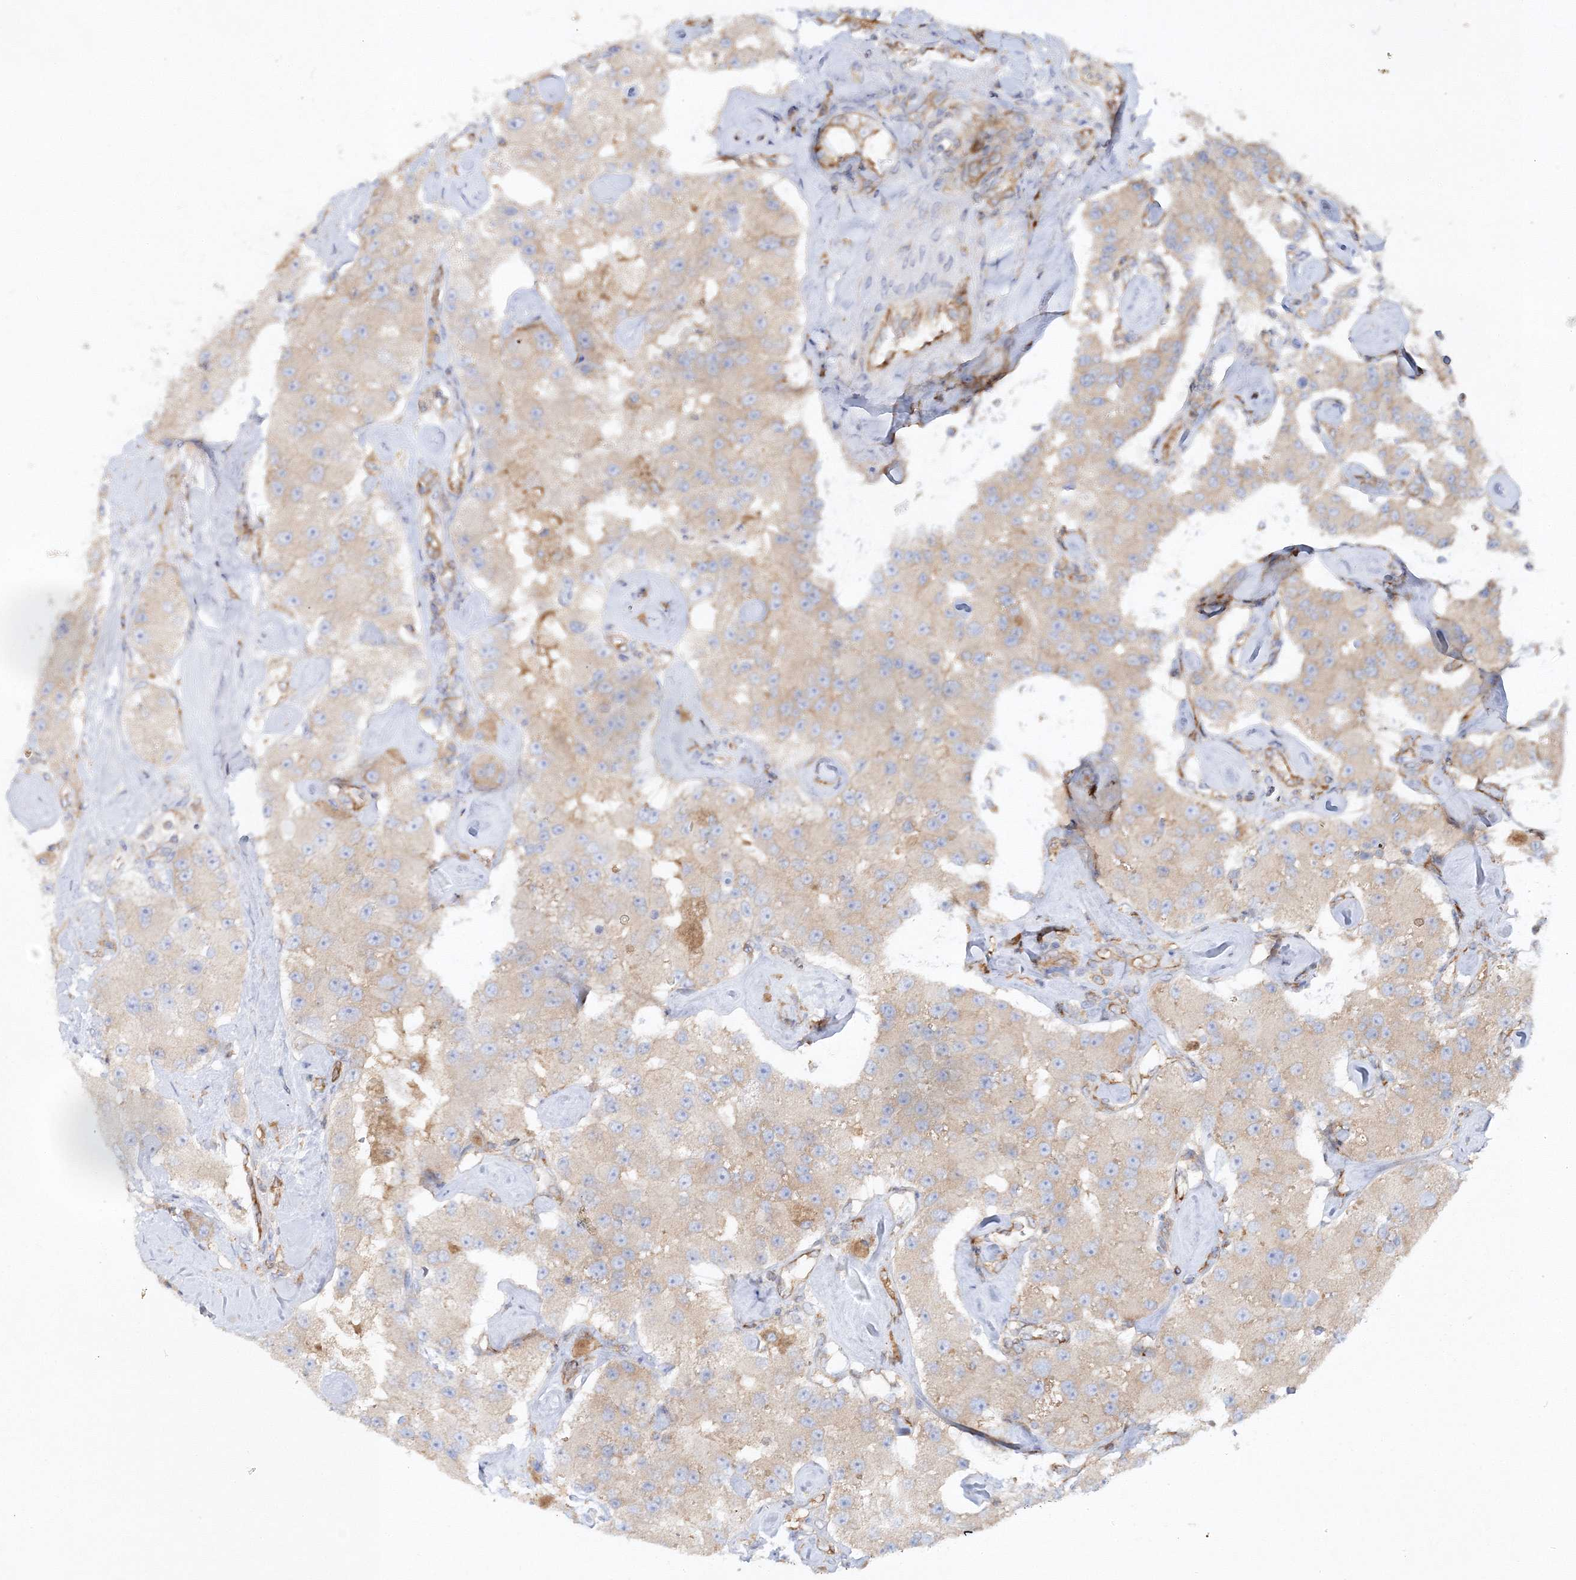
{"staining": {"intensity": "weak", "quantity": ">75%", "location": "cytoplasmic/membranous"}, "tissue": "carcinoid", "cell_type": "Tumor cells", "image_type": "cancer", "snomed": [{"axis": "morphology", "description": "Carcinoid, malignant, NOS"}, {"axis": "topography", "description": "Pancreas"}], "caption": "High-magnification brightfield microscopy of carcinoid stained with DAB (brown) and counterstained with hematoxylin (blue). tumor cells exhibit weak cytoplasmic/membranous expression is identified in approximately>75% of cells. (DAB = brown stain, brightfield microscopy at high magnification).", "gene": "WDR37", "patient": {"sex": "male", "age": 41}}